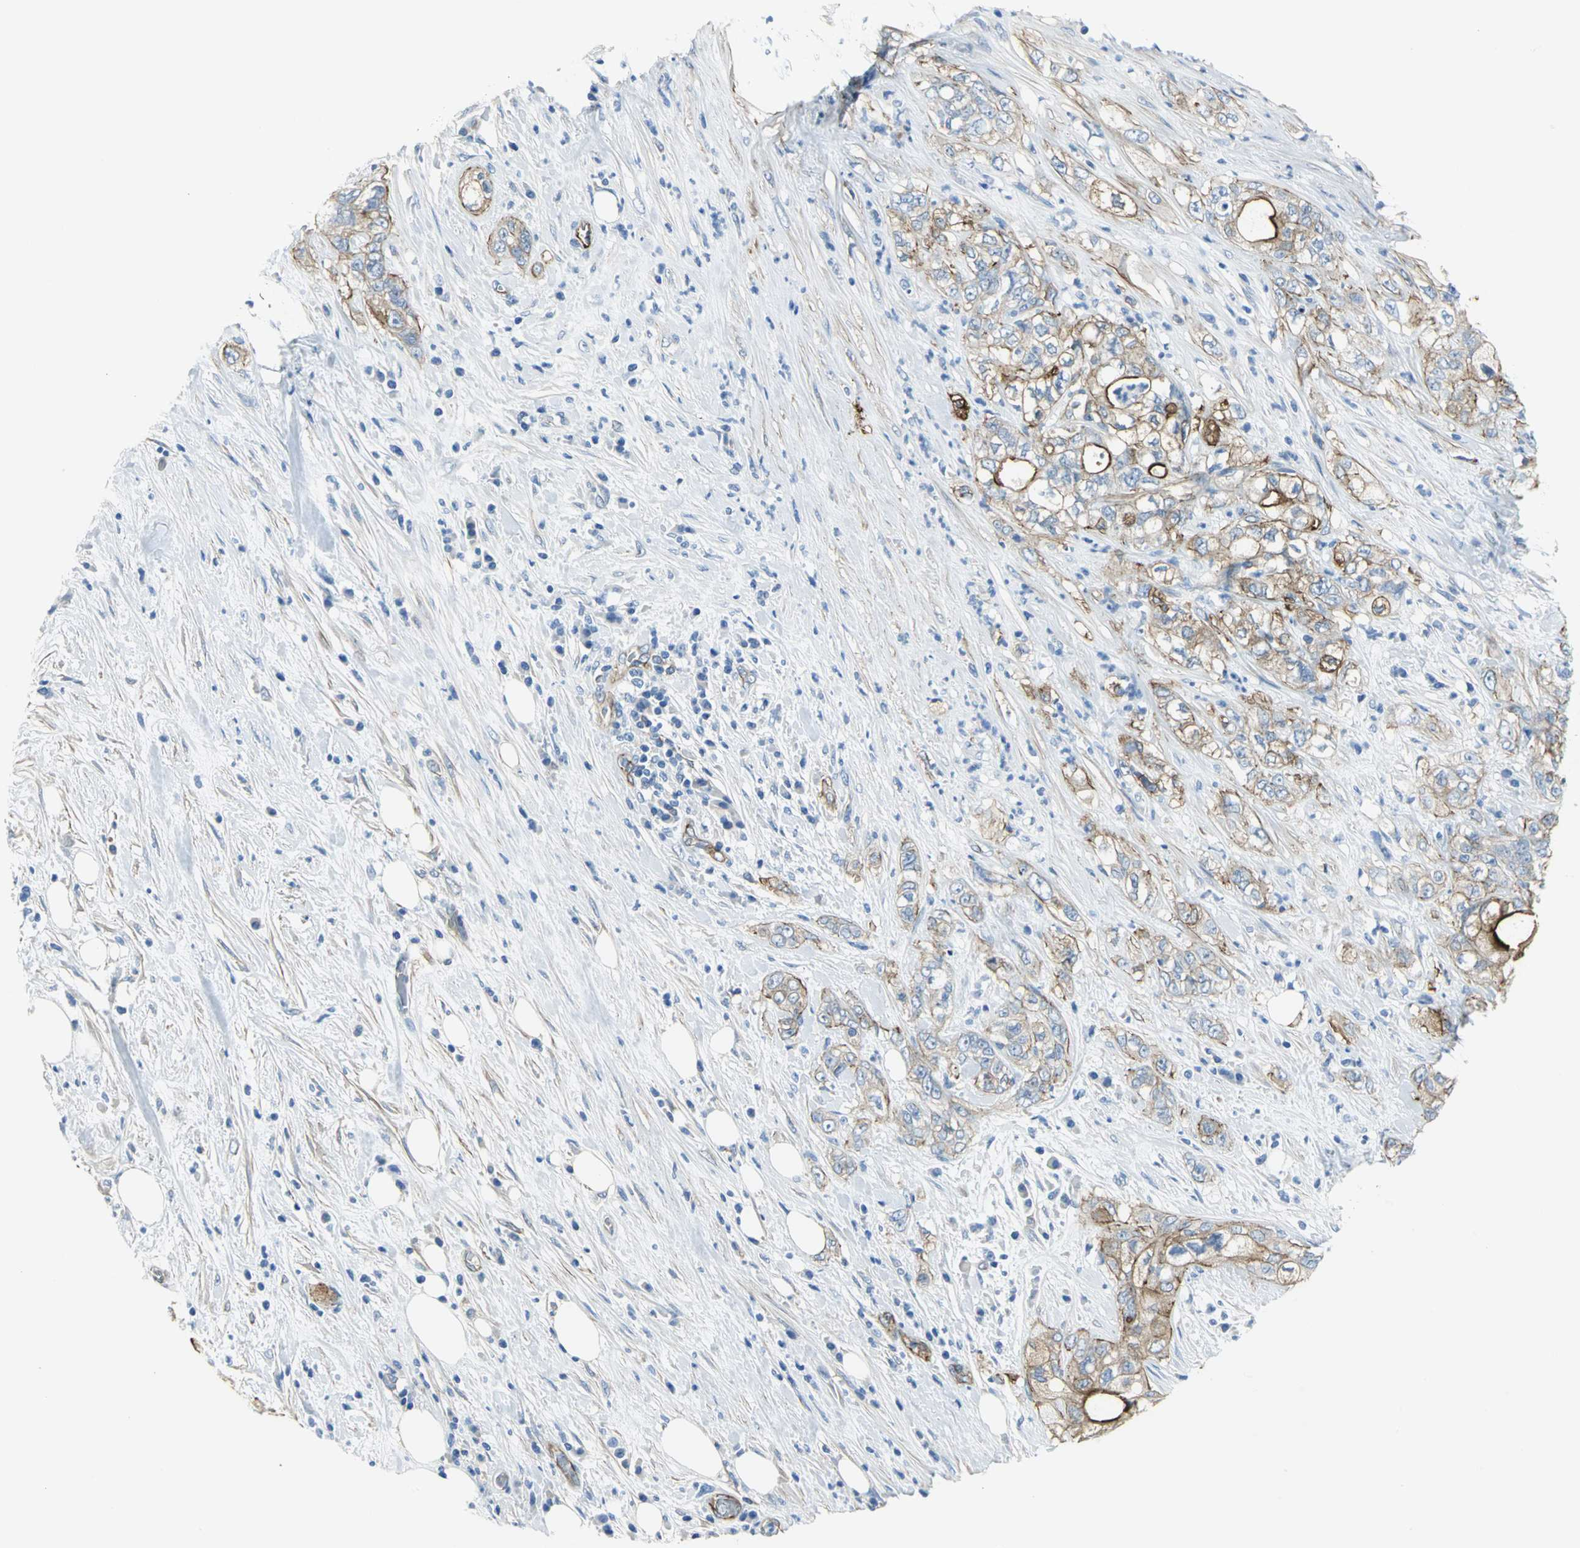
{"staining": {"intensity": "strong", "quantity": ">75%", "location": "cytoplasmic/membranous"}, "tissue": "pancreatic cancer", "cell_type": "Tumor cells", "image_type": "cancer", "snomed": [{"axis": "morphology", "description": "Adenocarcinoma, NOS"}, {"axis": "topography", "description": "Pancreas"}], "caption": "Protein expression analysis of human pancreatic cancer (adenocarcinoma) reveals strong cytoplasmic/membranous staining in about >75% of tumor cells. (DAB (3,3'-diaminobenzidine) IHC, brown staining for protein, blue staining for nuclei).", "gene": "FLNB", "patient": {"sex": "male", "age": 70}}